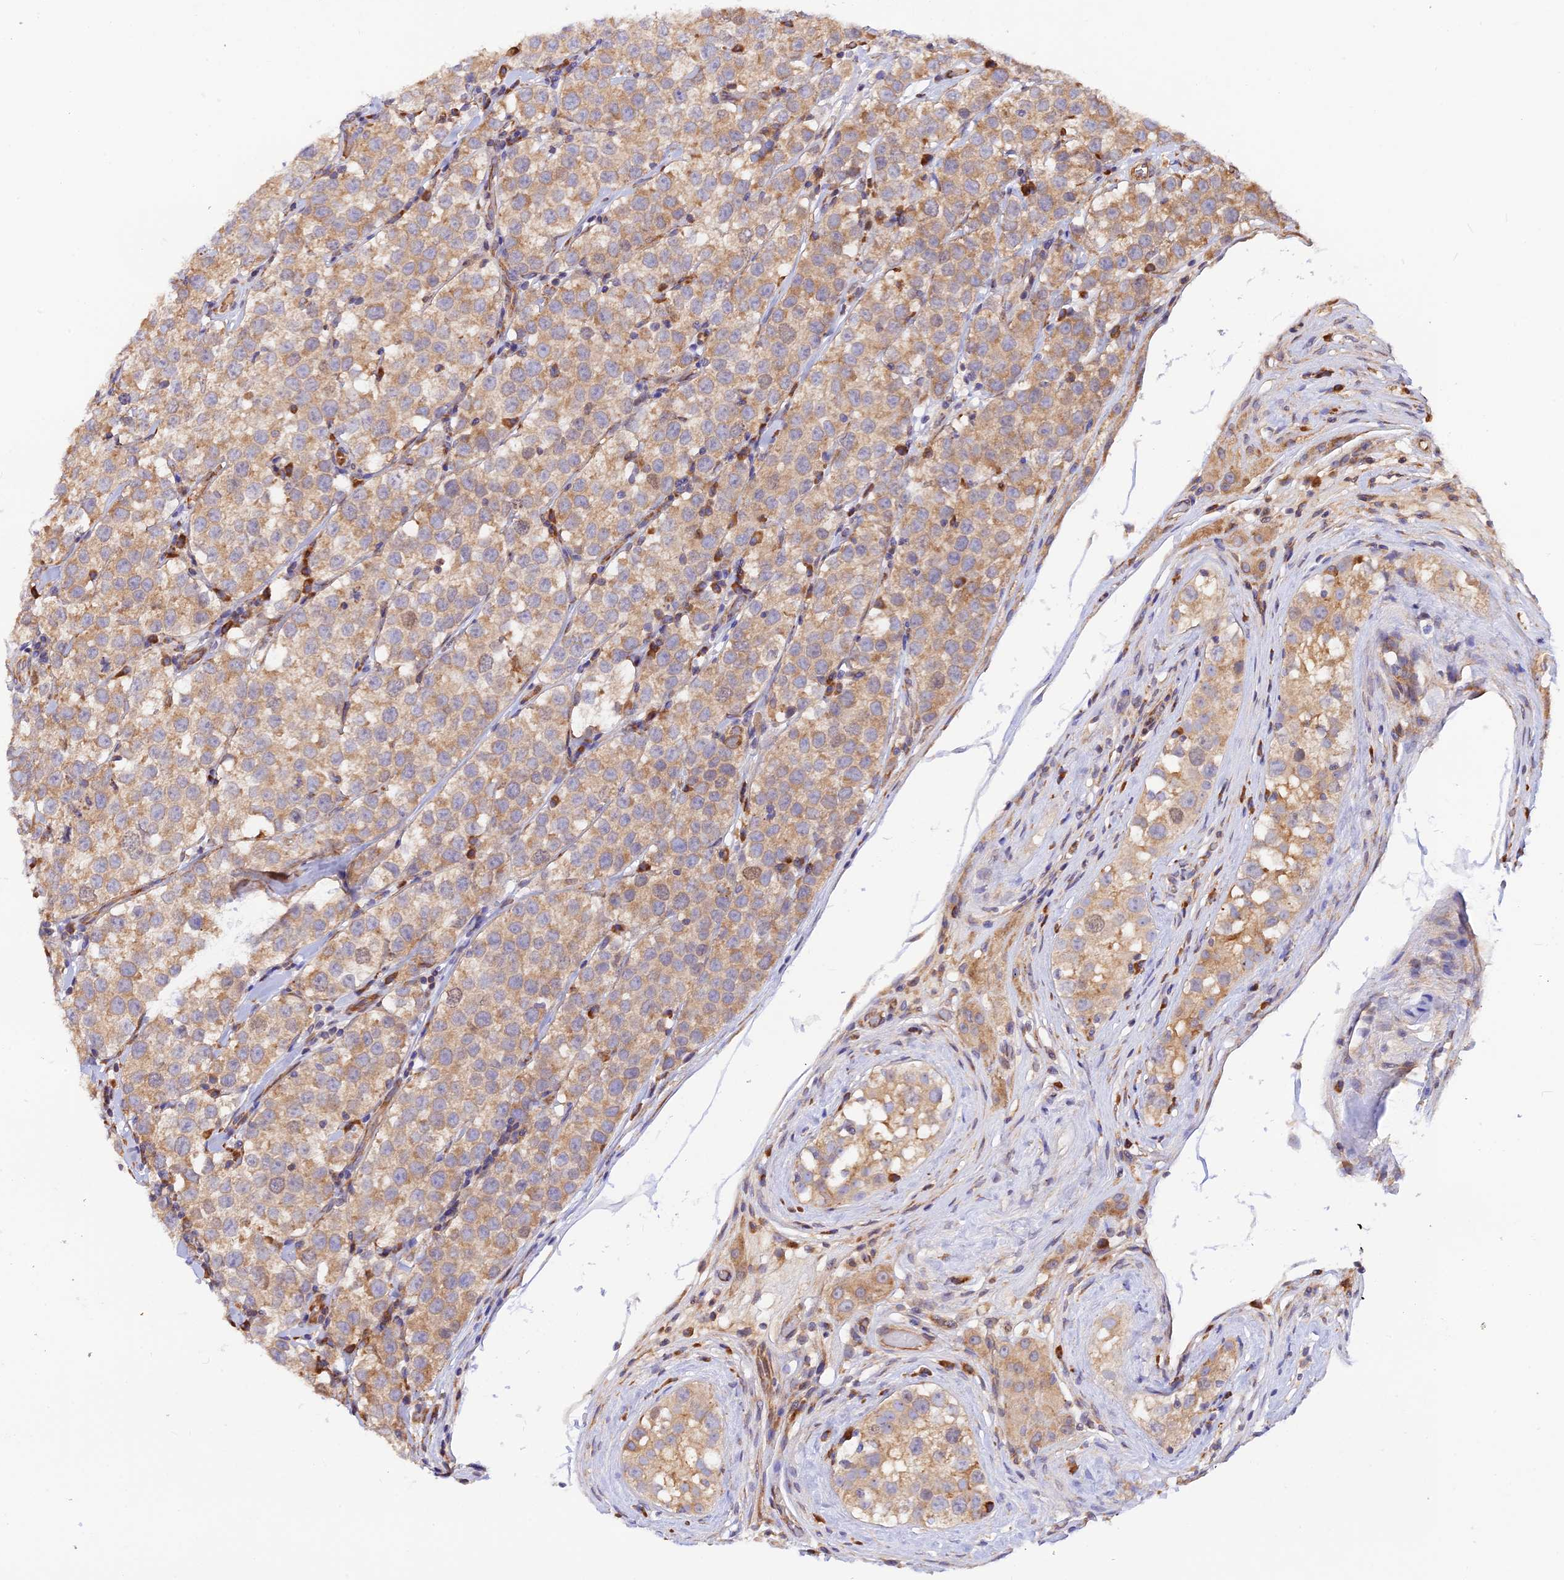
{"staining": {"intensity": "moderate", "quantity": ">75%", "location": "cytoplasmic/membranous"}, "tissue": "testis cancer", "cell_type": "Tumor cells", "image_type": "cancer", "snomed": [{"axis": "morphology", "description": "Seminoma, NOS"}, {"axis": "topography", "description": "Testis"}], "caption": "Tumor cells exhibit moderate cytoplasmic/membranous expression in about >75% of cells in testis cancer (seminoma).", "gene": "RPL5", "patient": {"sex": "male", "age": 34}}